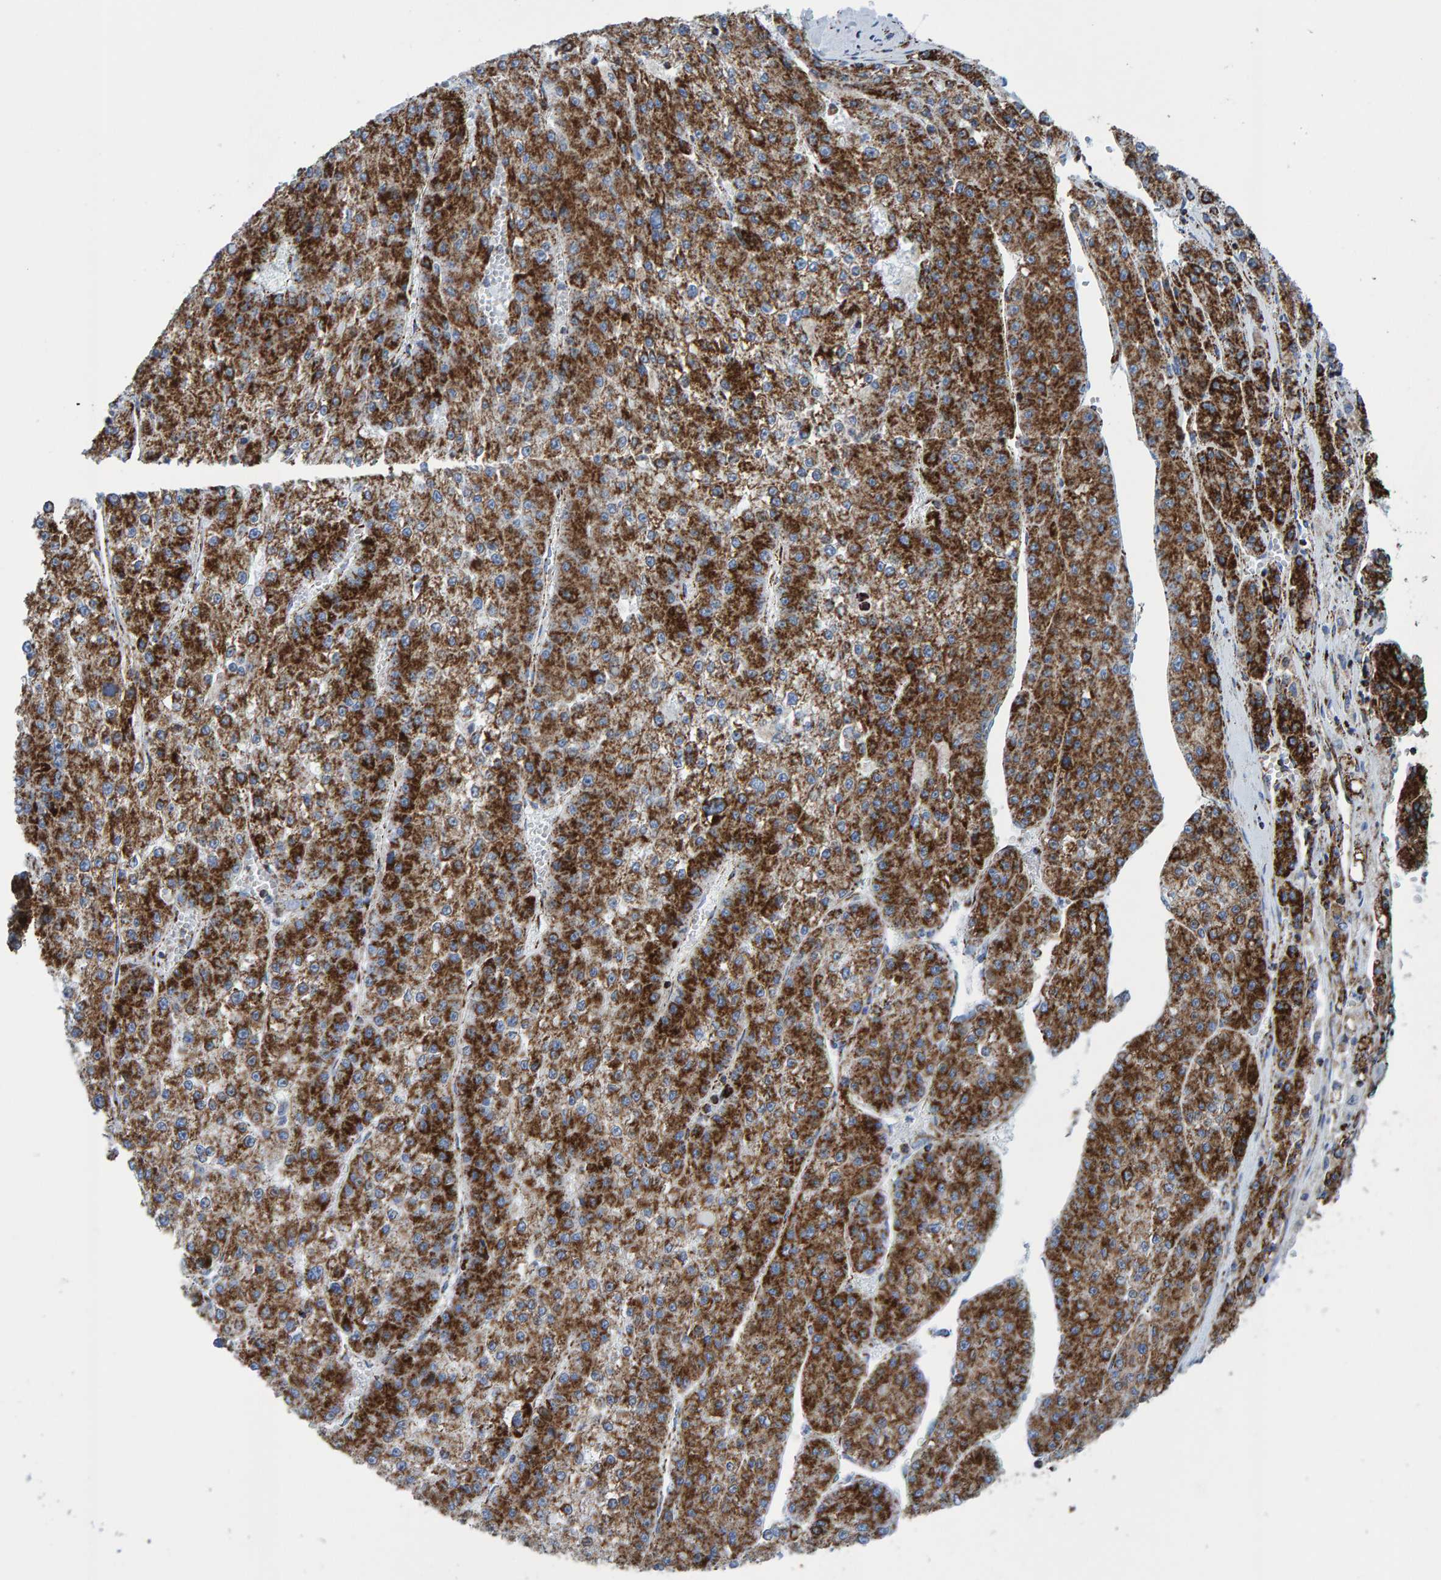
{"staining": {"intensity": "strong", "quantity": ">75%", "location": "cytoplasmic/membranous"}, "tissue": "liver cancer", "cell_type": "Tumor cells", "image_type": "cancer", "snomed": [{"axis": "morphology", "description": "Carcinoma, Hepatocellular, NOS"}, {"axis": "topography", "description": "Liver"}], "caption": "Human liver hepatocellular carcinoma stained with a brown dye reveals strong cytoplasmic/membranous positive expression in about >75% of tumor cells.", "gene": "ENSG00000262660", "patient": {"sex": "female", "age": 73}}